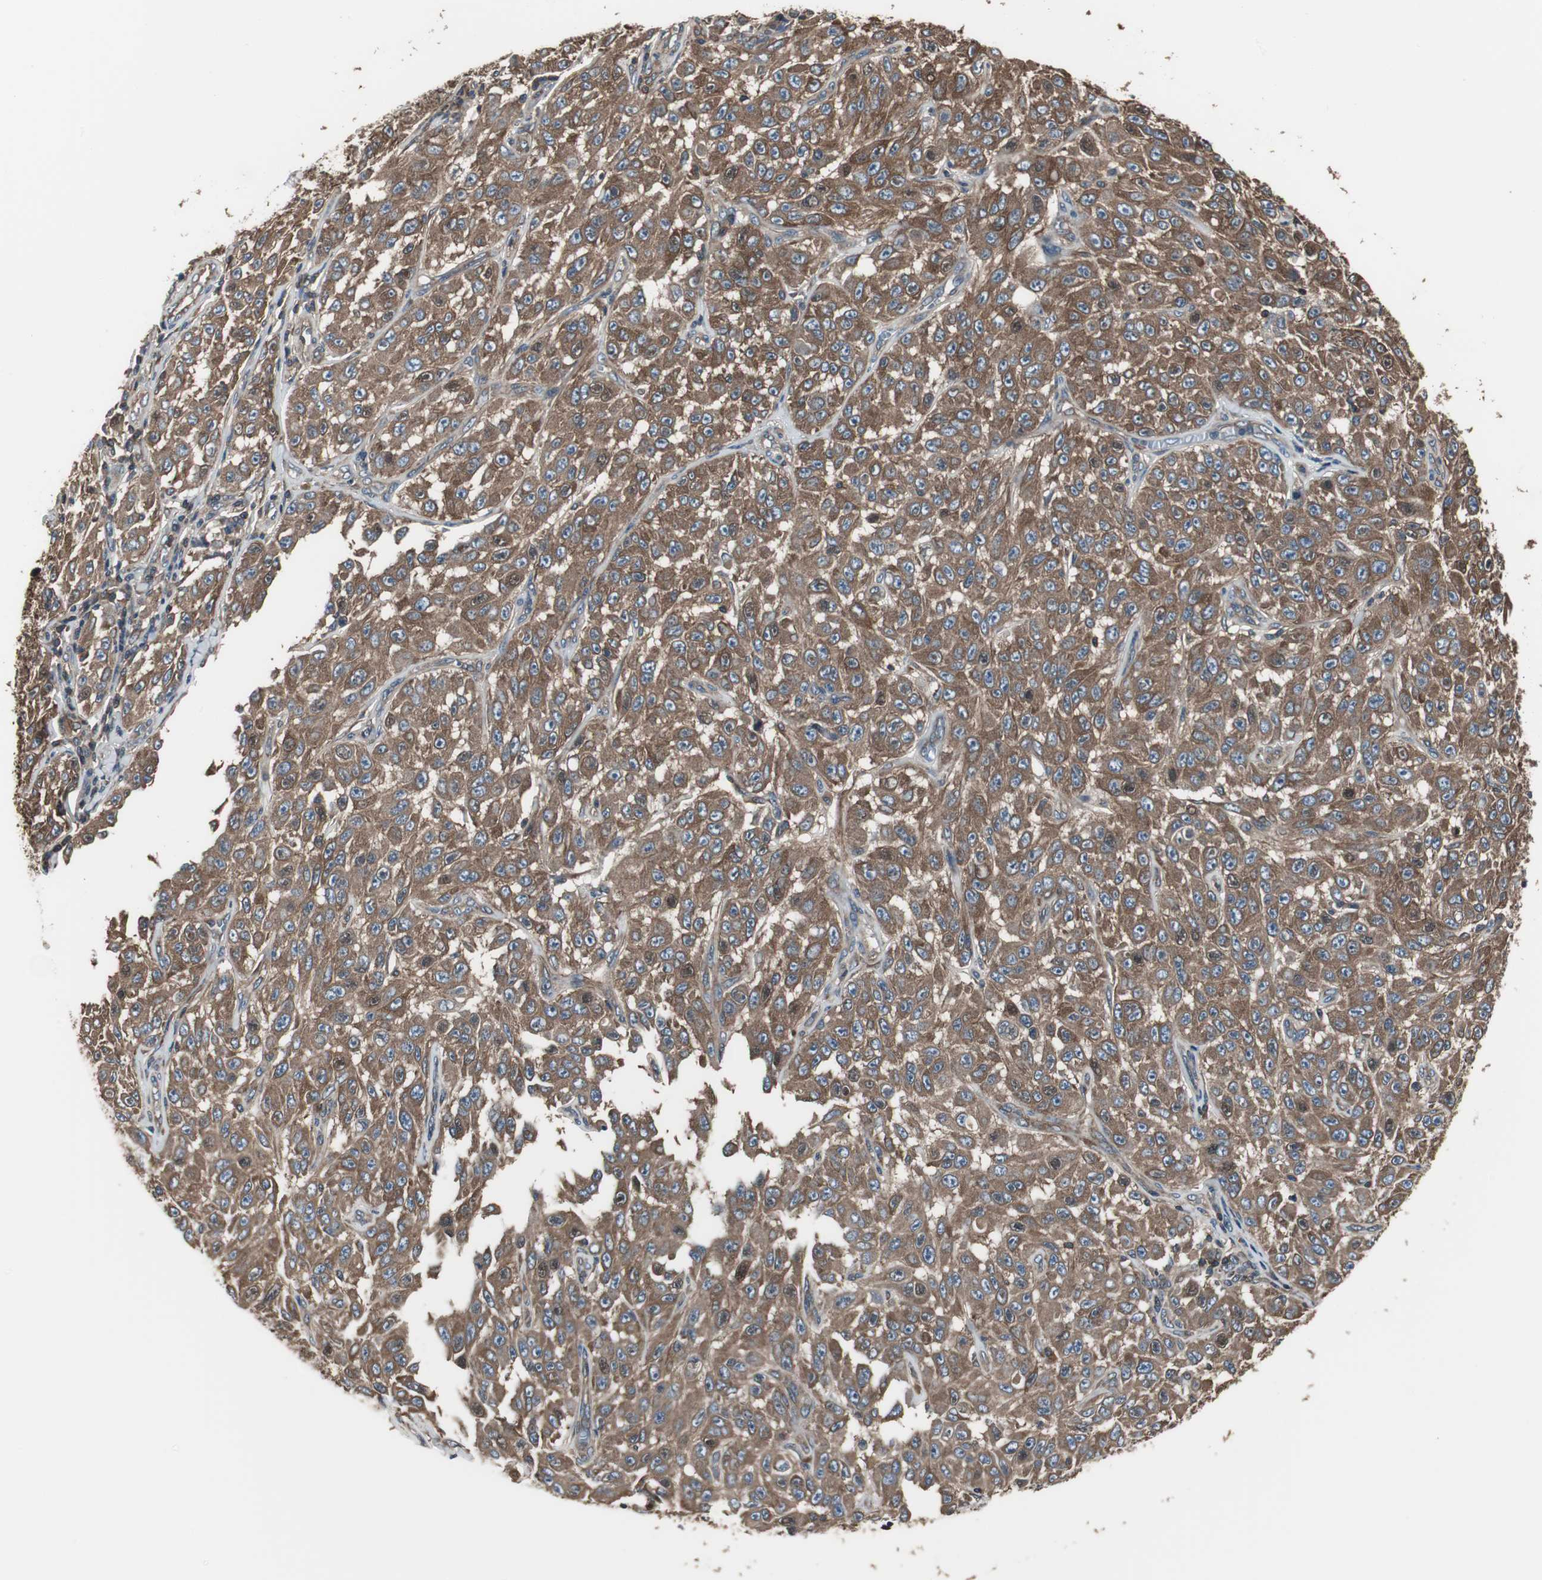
{"staining": {"intensity": "strong", "quantity": ">75%", "location": "cytoplasmic/membranous"}, "tissue": "melanoma", "cell_type": "Tumor cells", "image_type": "cancer", "snomed": [{"axis": "morphology", "description": "Malignant melanoma, NOS"}, {"axis": "topography", "description": "Skin"}], "caption": "The micrograph displays staining of melanoma, revealing strong cytoplasmic/membranous protein positivity (brown color) within tumor cells. Using DAB (3,3'-diaminobenzidine) (brown) and hematoxylin (blue) stains, captured at high magnification using brightfield microscopy.", "gene": "CAPNS1", "patient": {"sex": "male", "age": 30}}